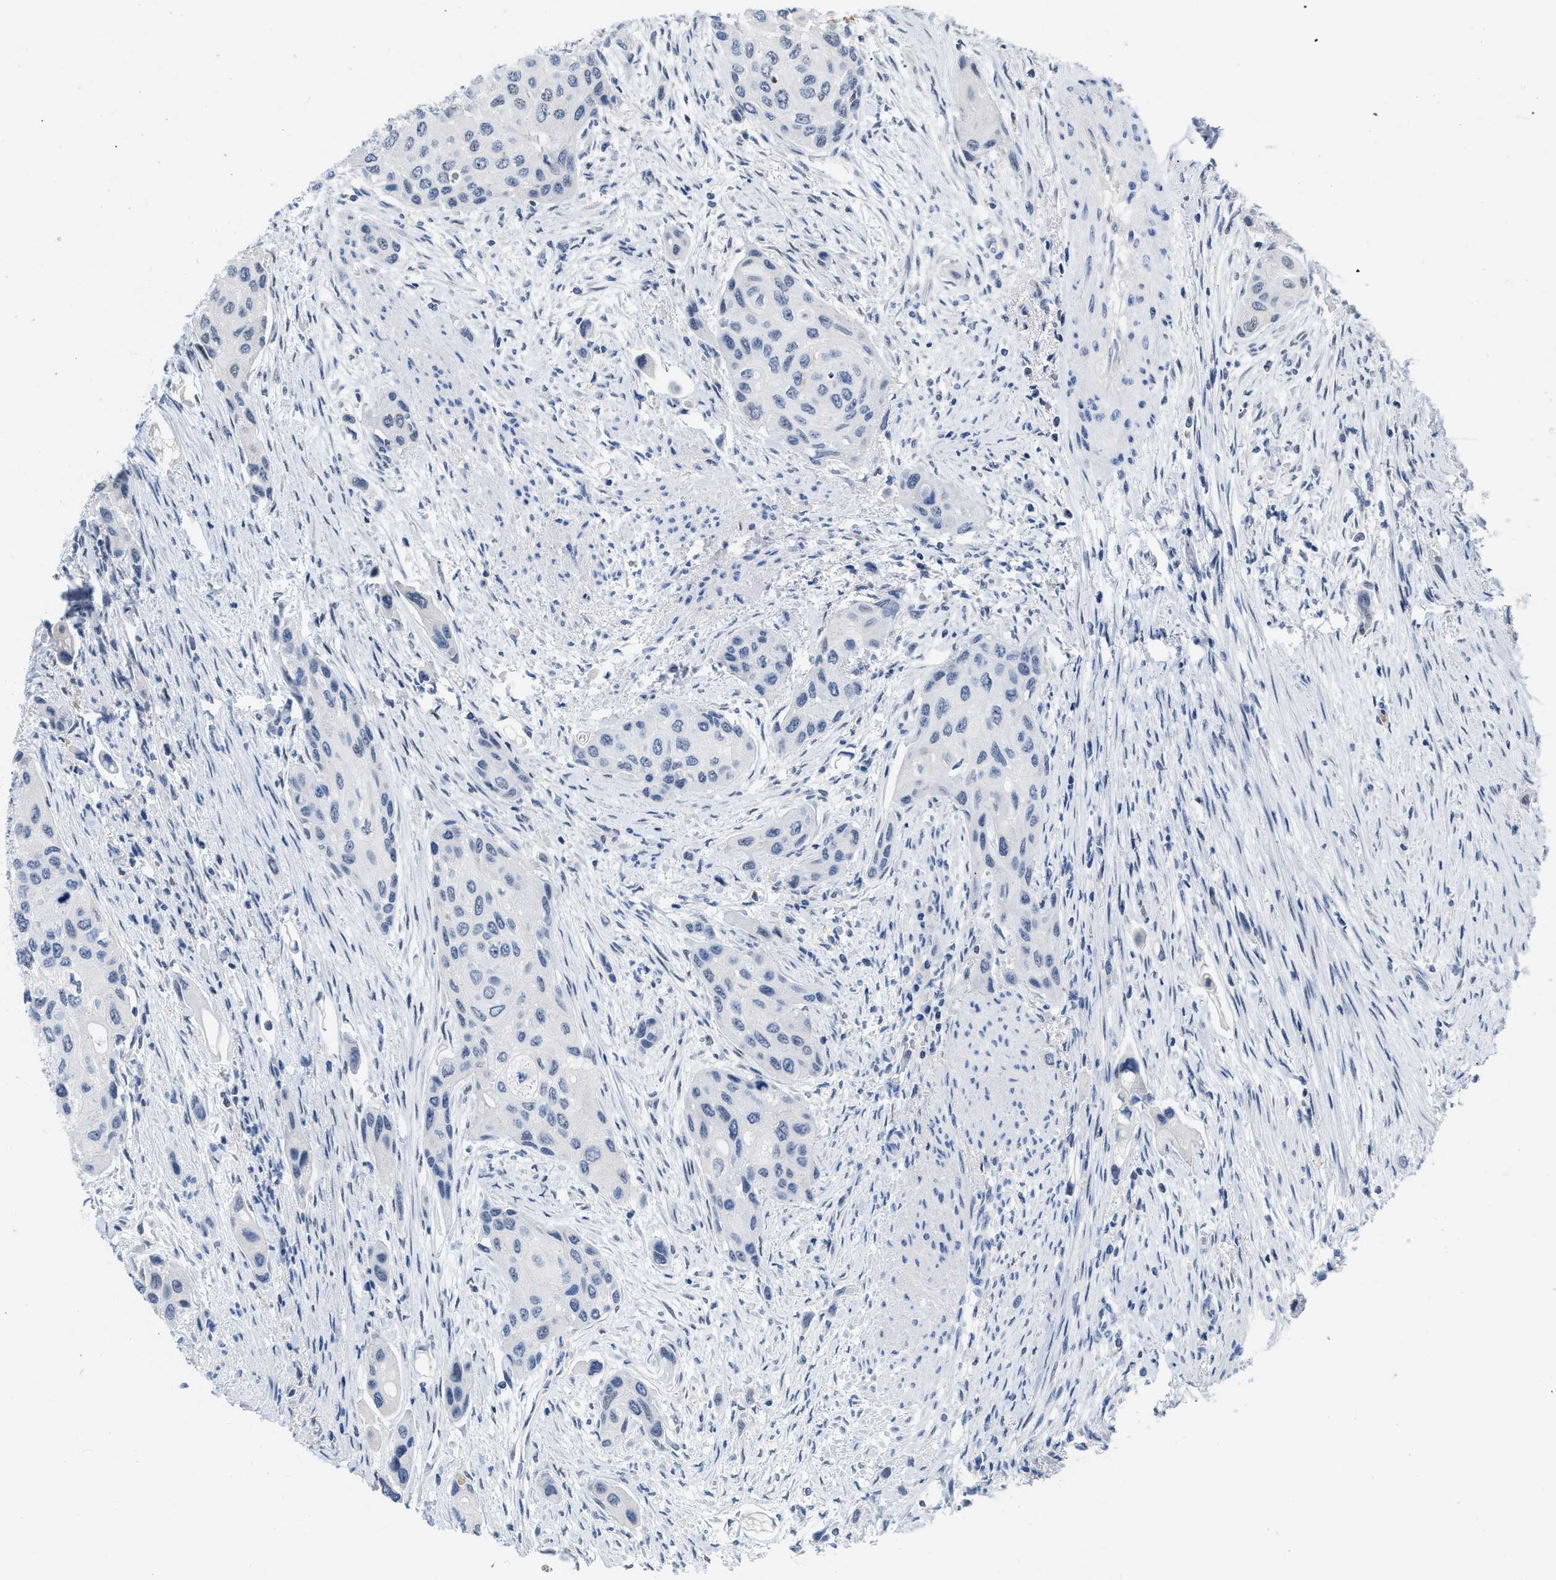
{"staining": {"intensity": "negative", "quantity": "none", "location": "none"}, "tissue": "urothelial cancer", "cell_type": "Tumor cells", "image_type": "cancer", "snomed": [{"axis": "morphology", "description": "Urothelial carcinoma, High grade"}, {"axis": "topography", "description": "Urinary bladder"}], "caption": "Photomicrograph shows no protein staining in tumor cells of urothelial cancer tissue.", "gene": "BOLL", "patient": {"sex": "female", "age": 56}}